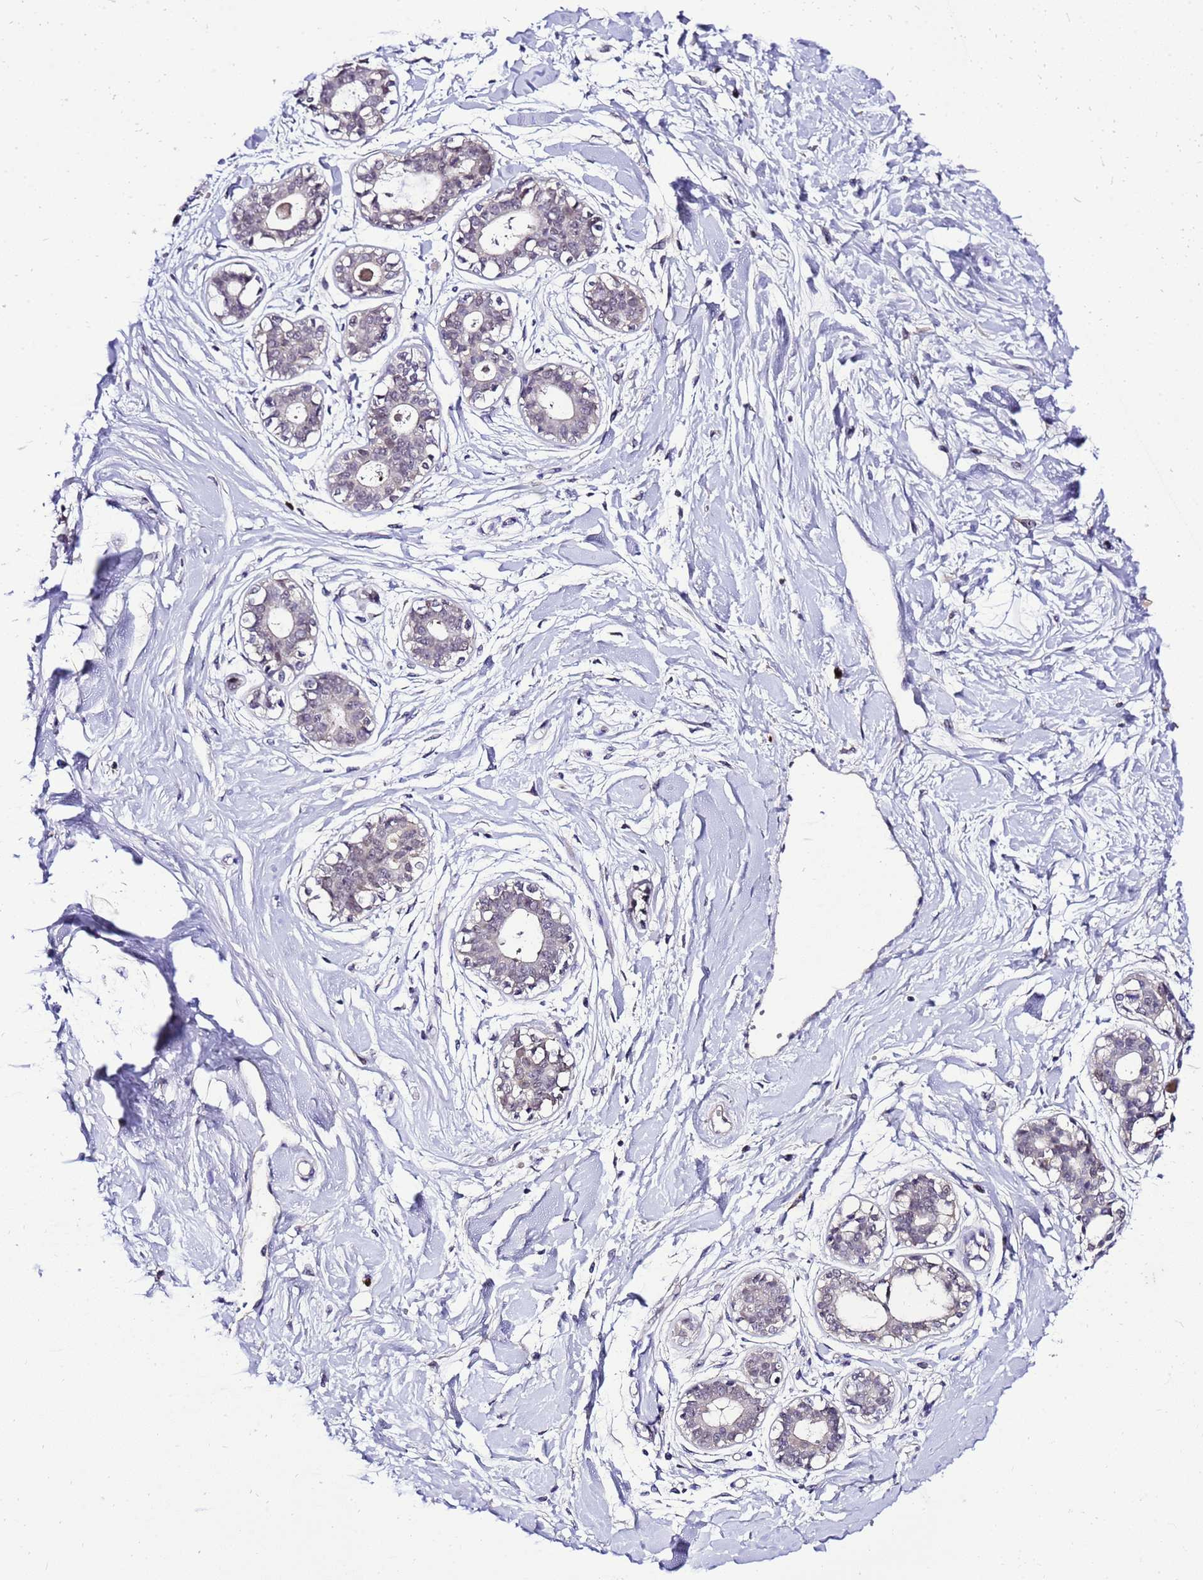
{"staining": {"intensity": "negative", "quantity": "none", "location": "none"}, "tissue": "breast", "cell_type": "Adipocytes", "image_type": "normal", "snomed": [{"axis": "morphology", "description": "Normal tissue, NOS"}, {"axis": "topography", "description": "Breast"}], "caption": "Breast stained for a protein using immunohistochemistry shows no staining adipocytes.", "gene": "C19orf47", "patient": {"sex": "female", "age": 45}}